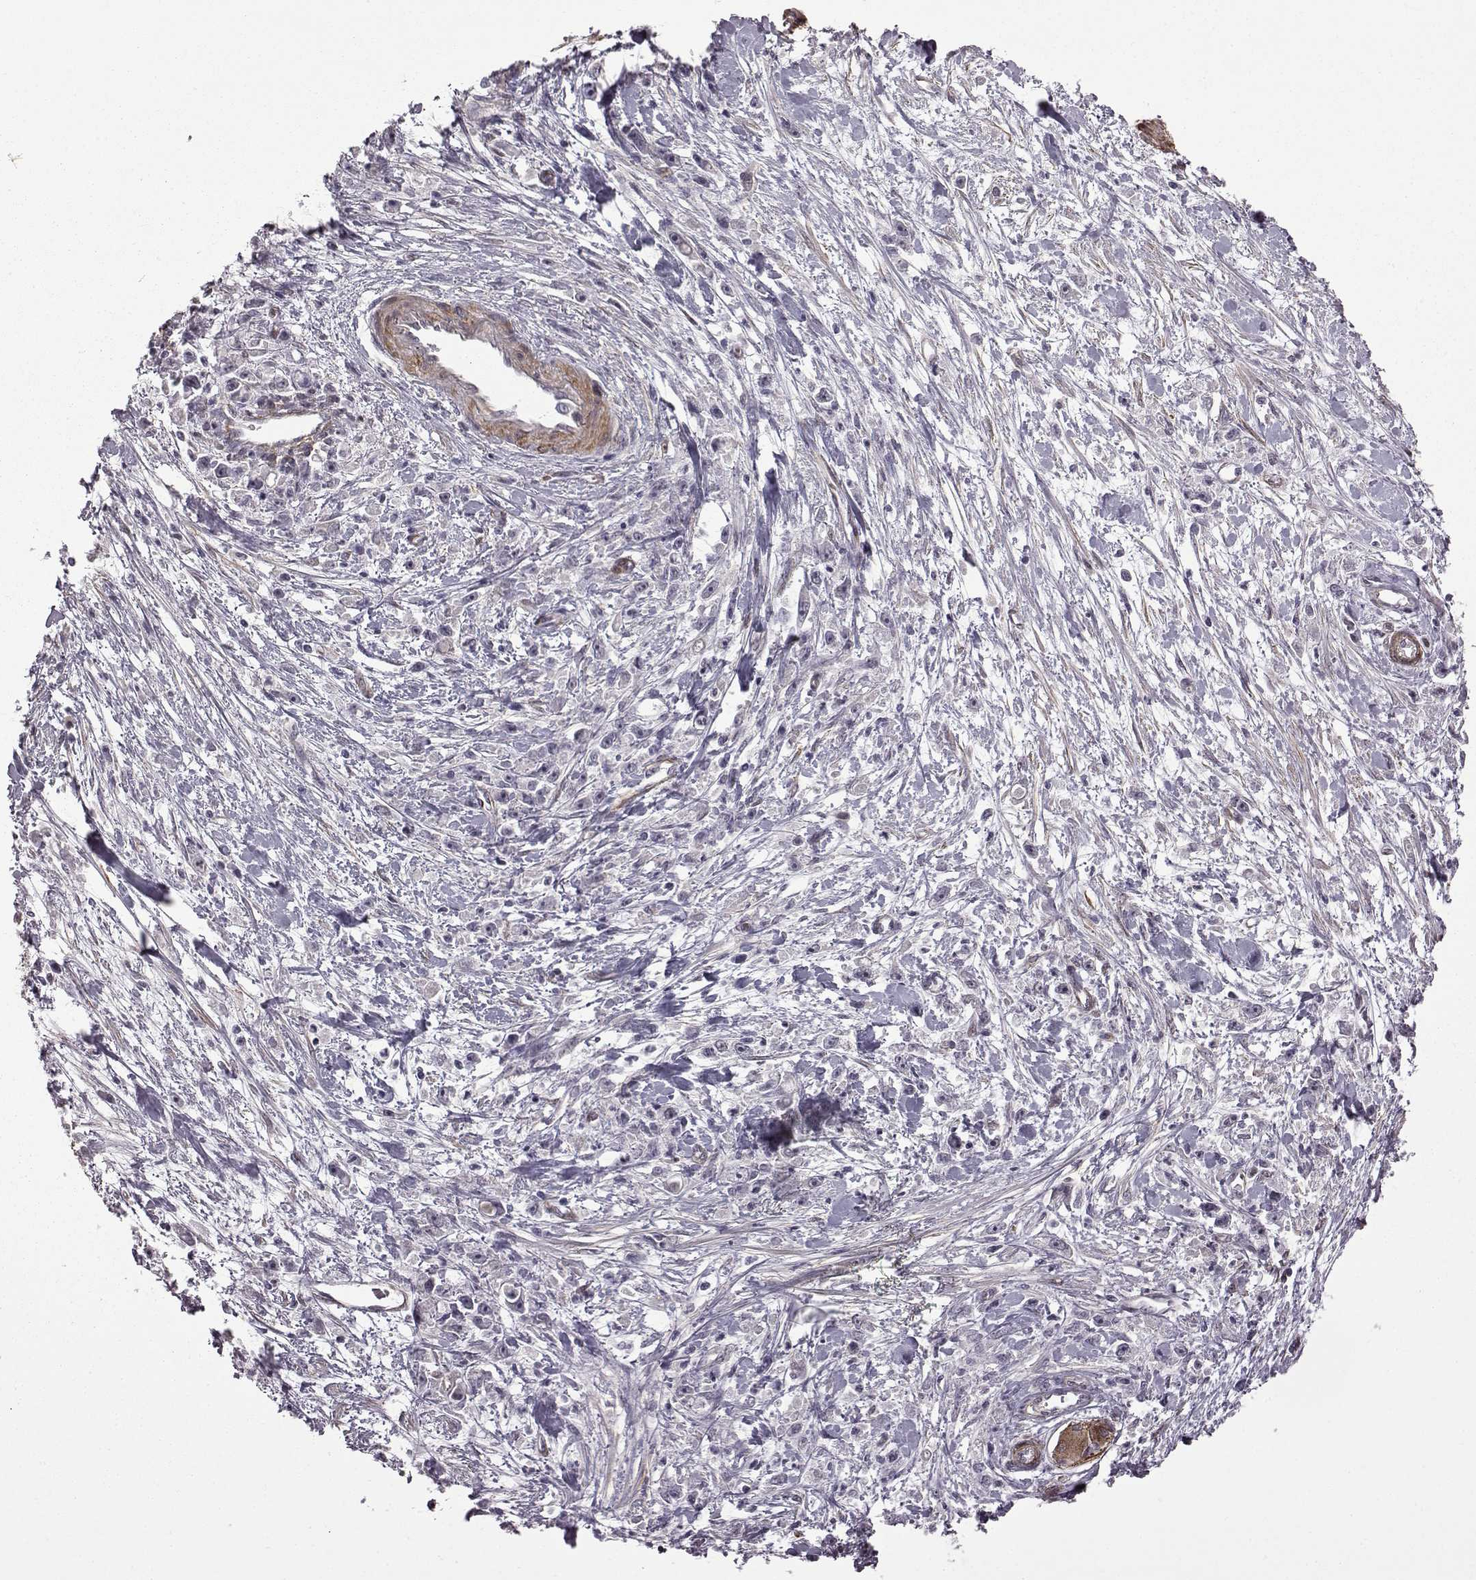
{"staining": {"intensity": "negative", "quantity": "none", "location": "none"}, "tissue": "stomach cancer", "cell_type": "Tumor cells", "image_type": "cancer", "snomed": [{"axis": "morphology", "description": "Adenocarcinoma, NOS"}, {"axis": "topography", "description": "Stomach"}], "caption": "Human stomach adenocarcinoma stained for a protein using IHC exhibits no staining in tumor cells.", "gene": "SYNPO2", "patient": {"sex": "female", "age": 59}}